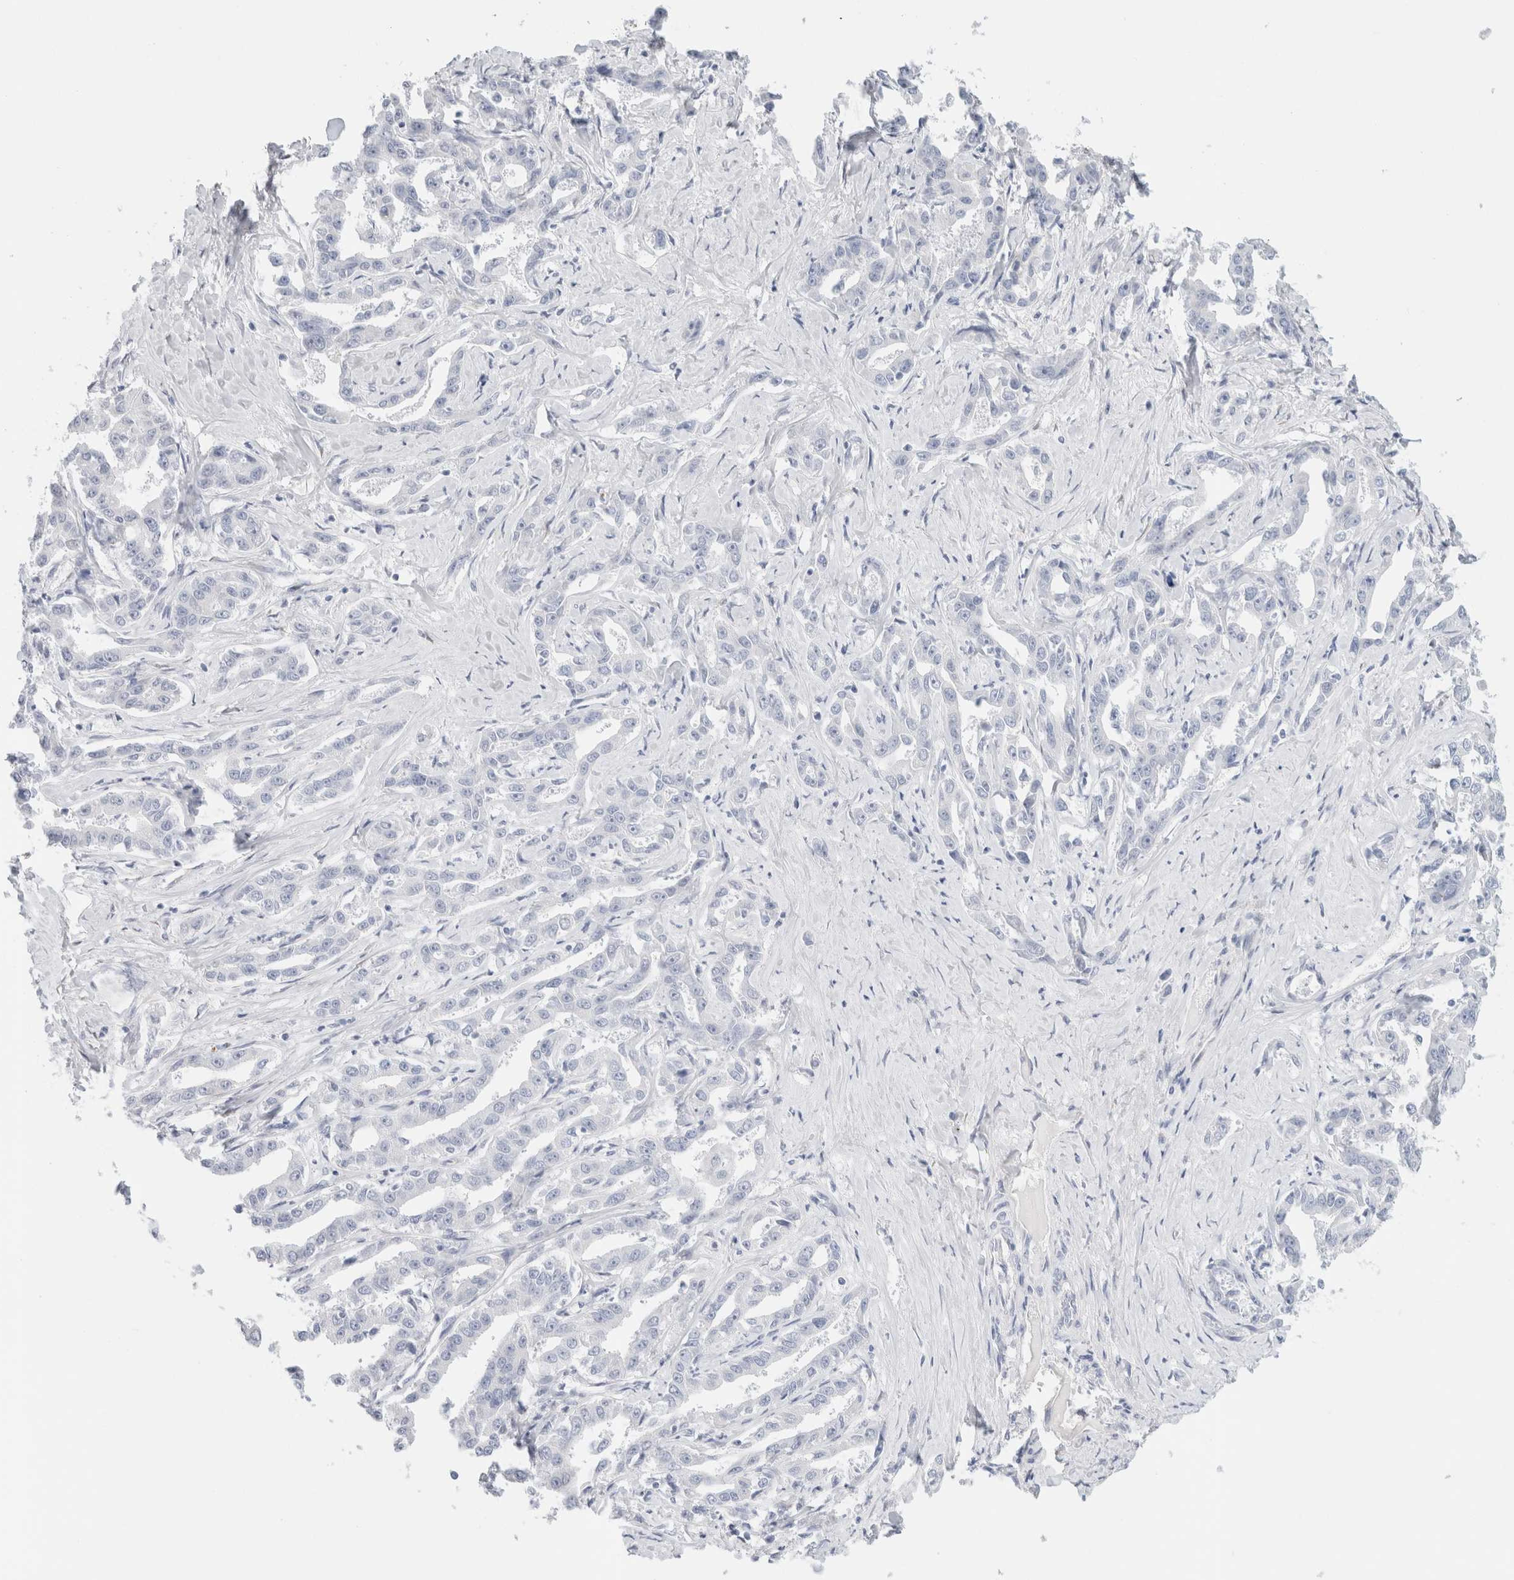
{"staining": {"intensity": "negative", "quantity": "none", "location": "none"}, "tissue": "liver cancer", "cell_type": "Tumor cells", "image_type": "cancer", "snomed": [{"axis": "morphology", "description": "Cholangiocarcinoma"}, {"axis": "topography", "description": "Liver"}], "caption": "Immunohistochemistry of liver cancer displays no positivity in tumor cells.", "gene": "RTN4", "patient": {"sex": "male", "age": 59}}